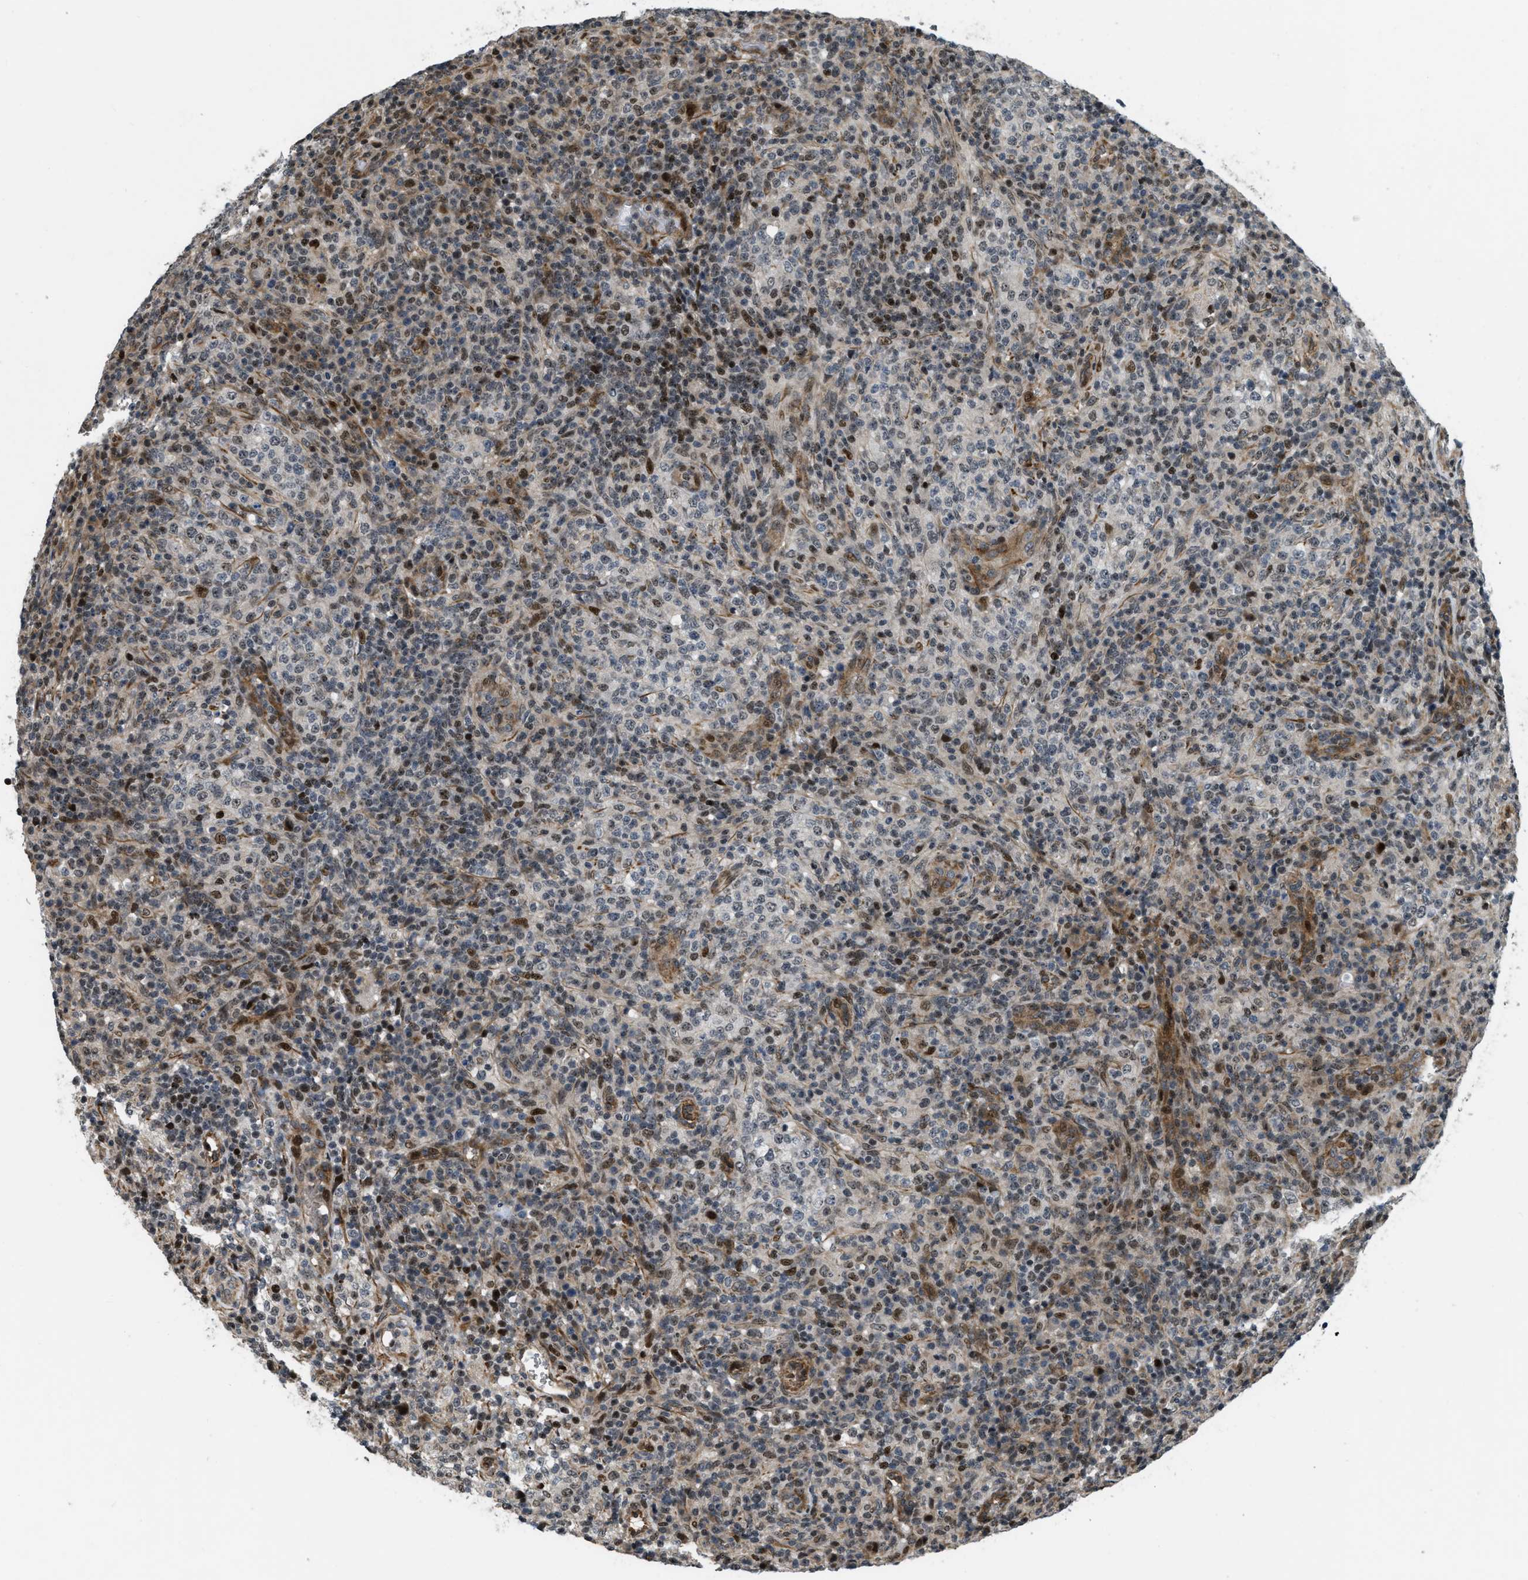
{"staining": {"intensity": "moderate", "quantity": "<25%", "location": "nuclear"}, "tissue": "lymphoma", "cell_type": "Tumor cells", "image_type": "cancer", "snomed": [{"axis": "morphology", "description": "Malignant lymphoma, non-Hodgkin's type, High grade"}, {"axis": "topography", "description": "Lymph node"}], "caption": "A micrograph of malignant lymphoma, non-Hodgkin's type (high-grade) stained for a protein shows moderate nuclear brown staining in tumor cells. The protein of interest is shown in brown color, while the nuclei are stained blue.", "gene": "LTA4H", "patient": {"sex": "female", "age": 76}}